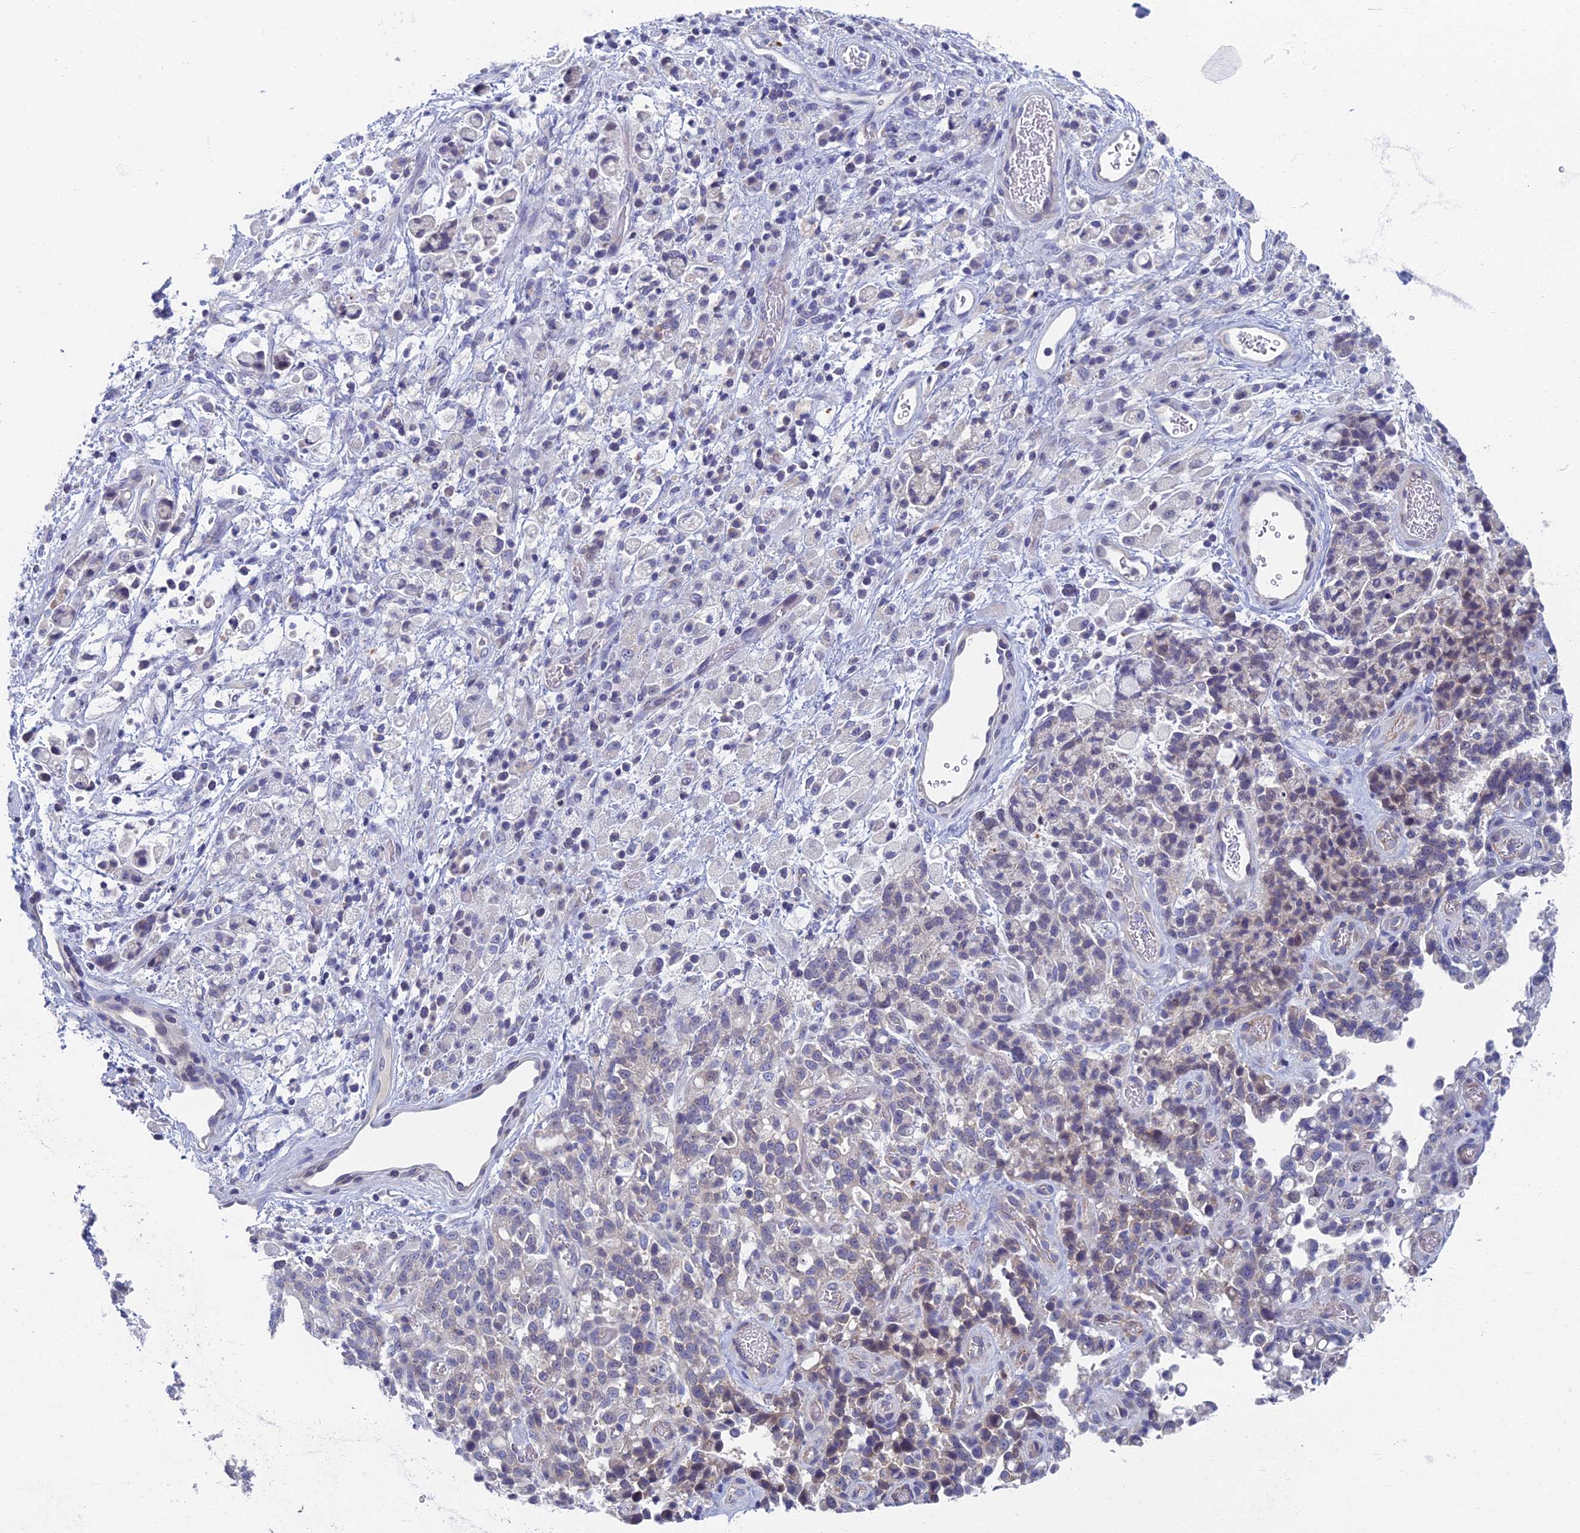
{"staining": {"intensity": "negative", "quantity": "none", "location": "none"}, "tissue": "stomach cancer", "cell_type": "Tumor cells", "image_type": "cancer", "snomed": [{"axis": "morphology", "description": "Adenocarcinoma, NOS"}, {"axis": "topography", "description": "Stomach"}], "caption": "A micrograph of human stomach cancer (adenocarcinoma) is negative for staining in tumor cells.", "gene": "SPIN4", "patient": {"sex": "female", "age": 60}}